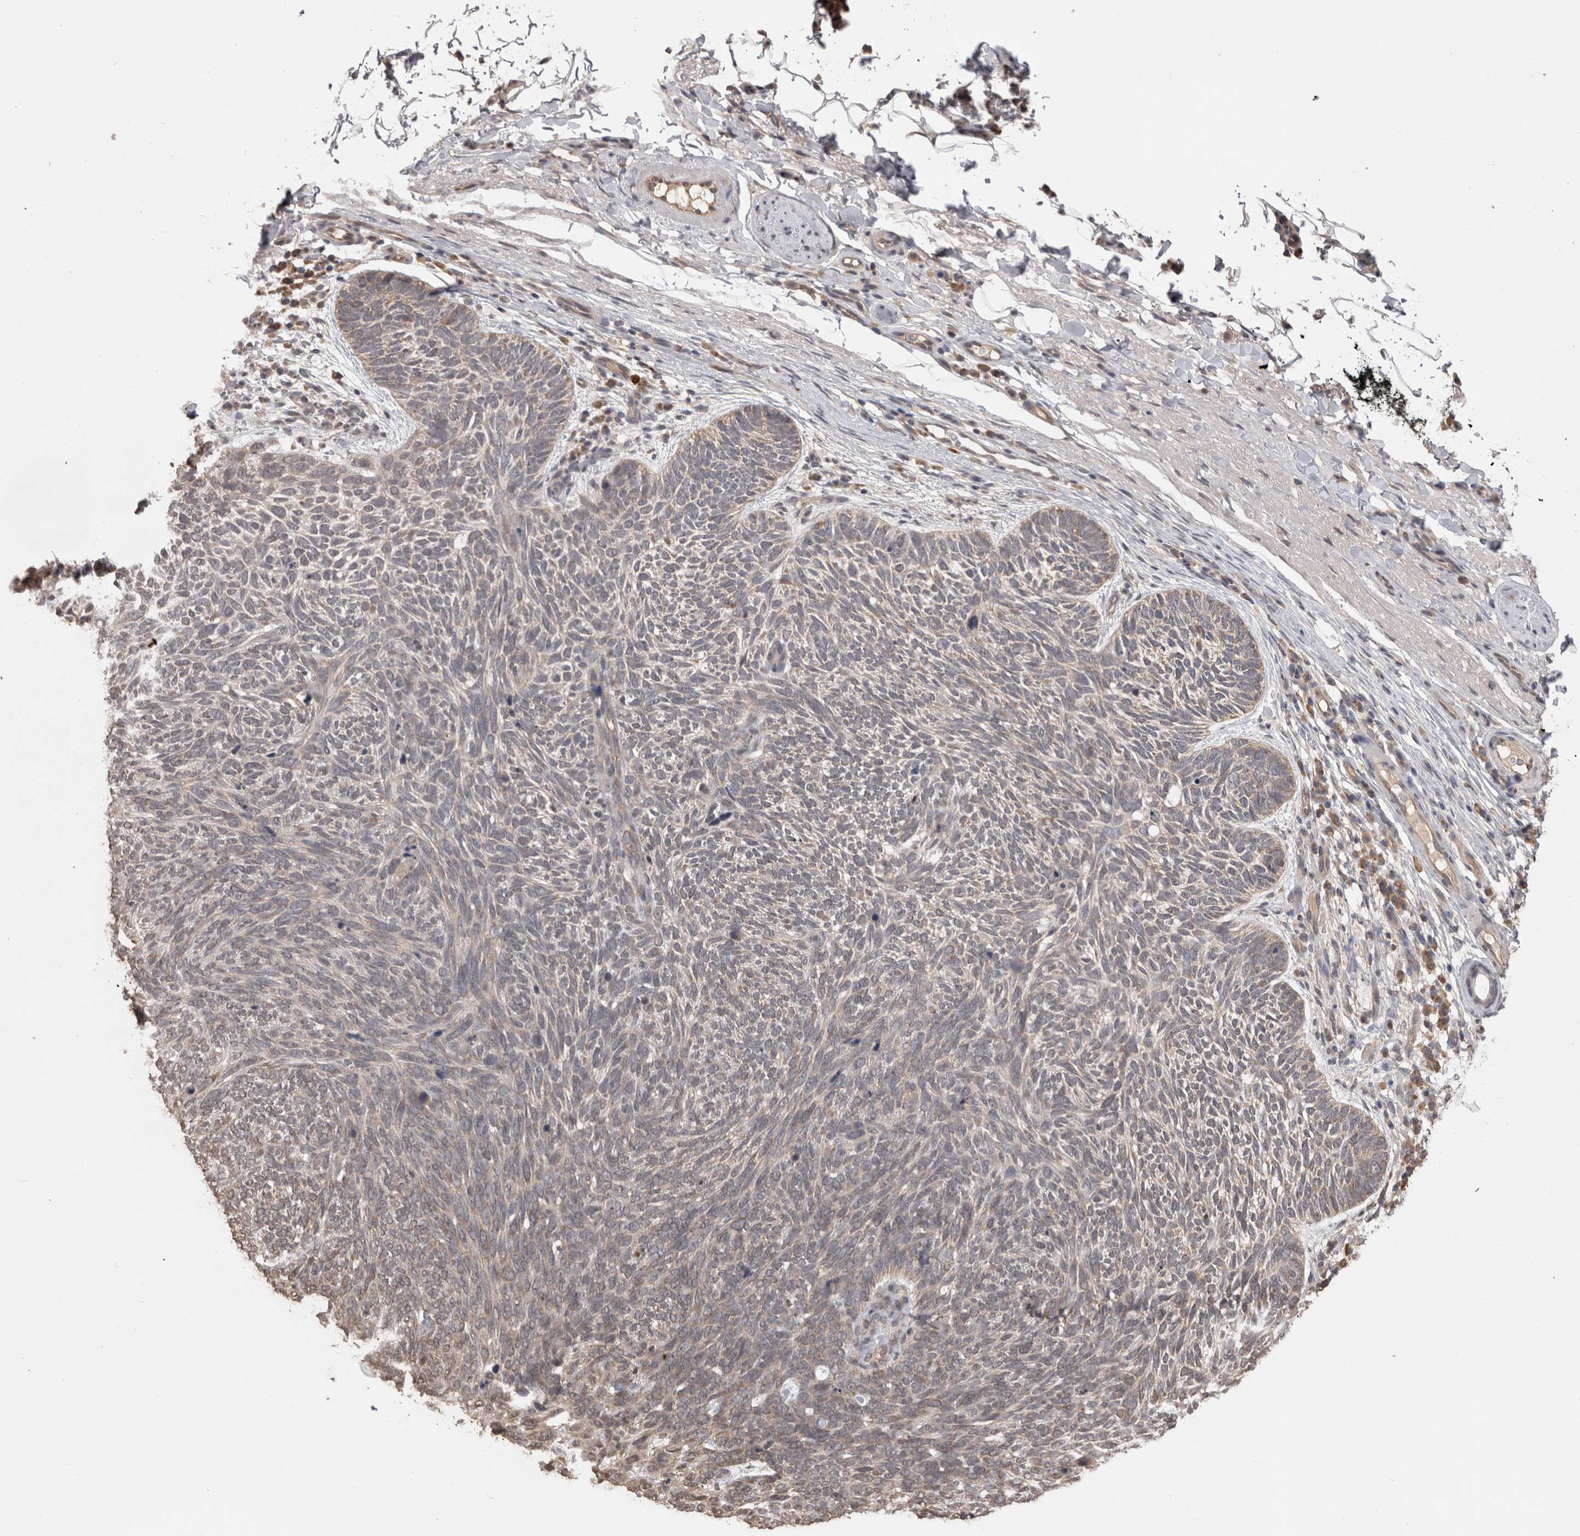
{"staining": {"intensity": "negative", "quantity": "none", "location": "none"}, "tissue": "skin cancer", "cell_type": "Tumor cells", "image_type": "cancer", "snomed": [{"axis": "morphology", "description": "Basal cell carcinoma"}, {"axis": "topography", "description": "Skin"}], "caption": "This is an immunohistochemistry (IHC) photomicrograph of skin cancer (basal cell carcinoma). There is no positivity in tumor cells.", "gene": "PAK4", "patient": {"sex": "female", "age": 85}}